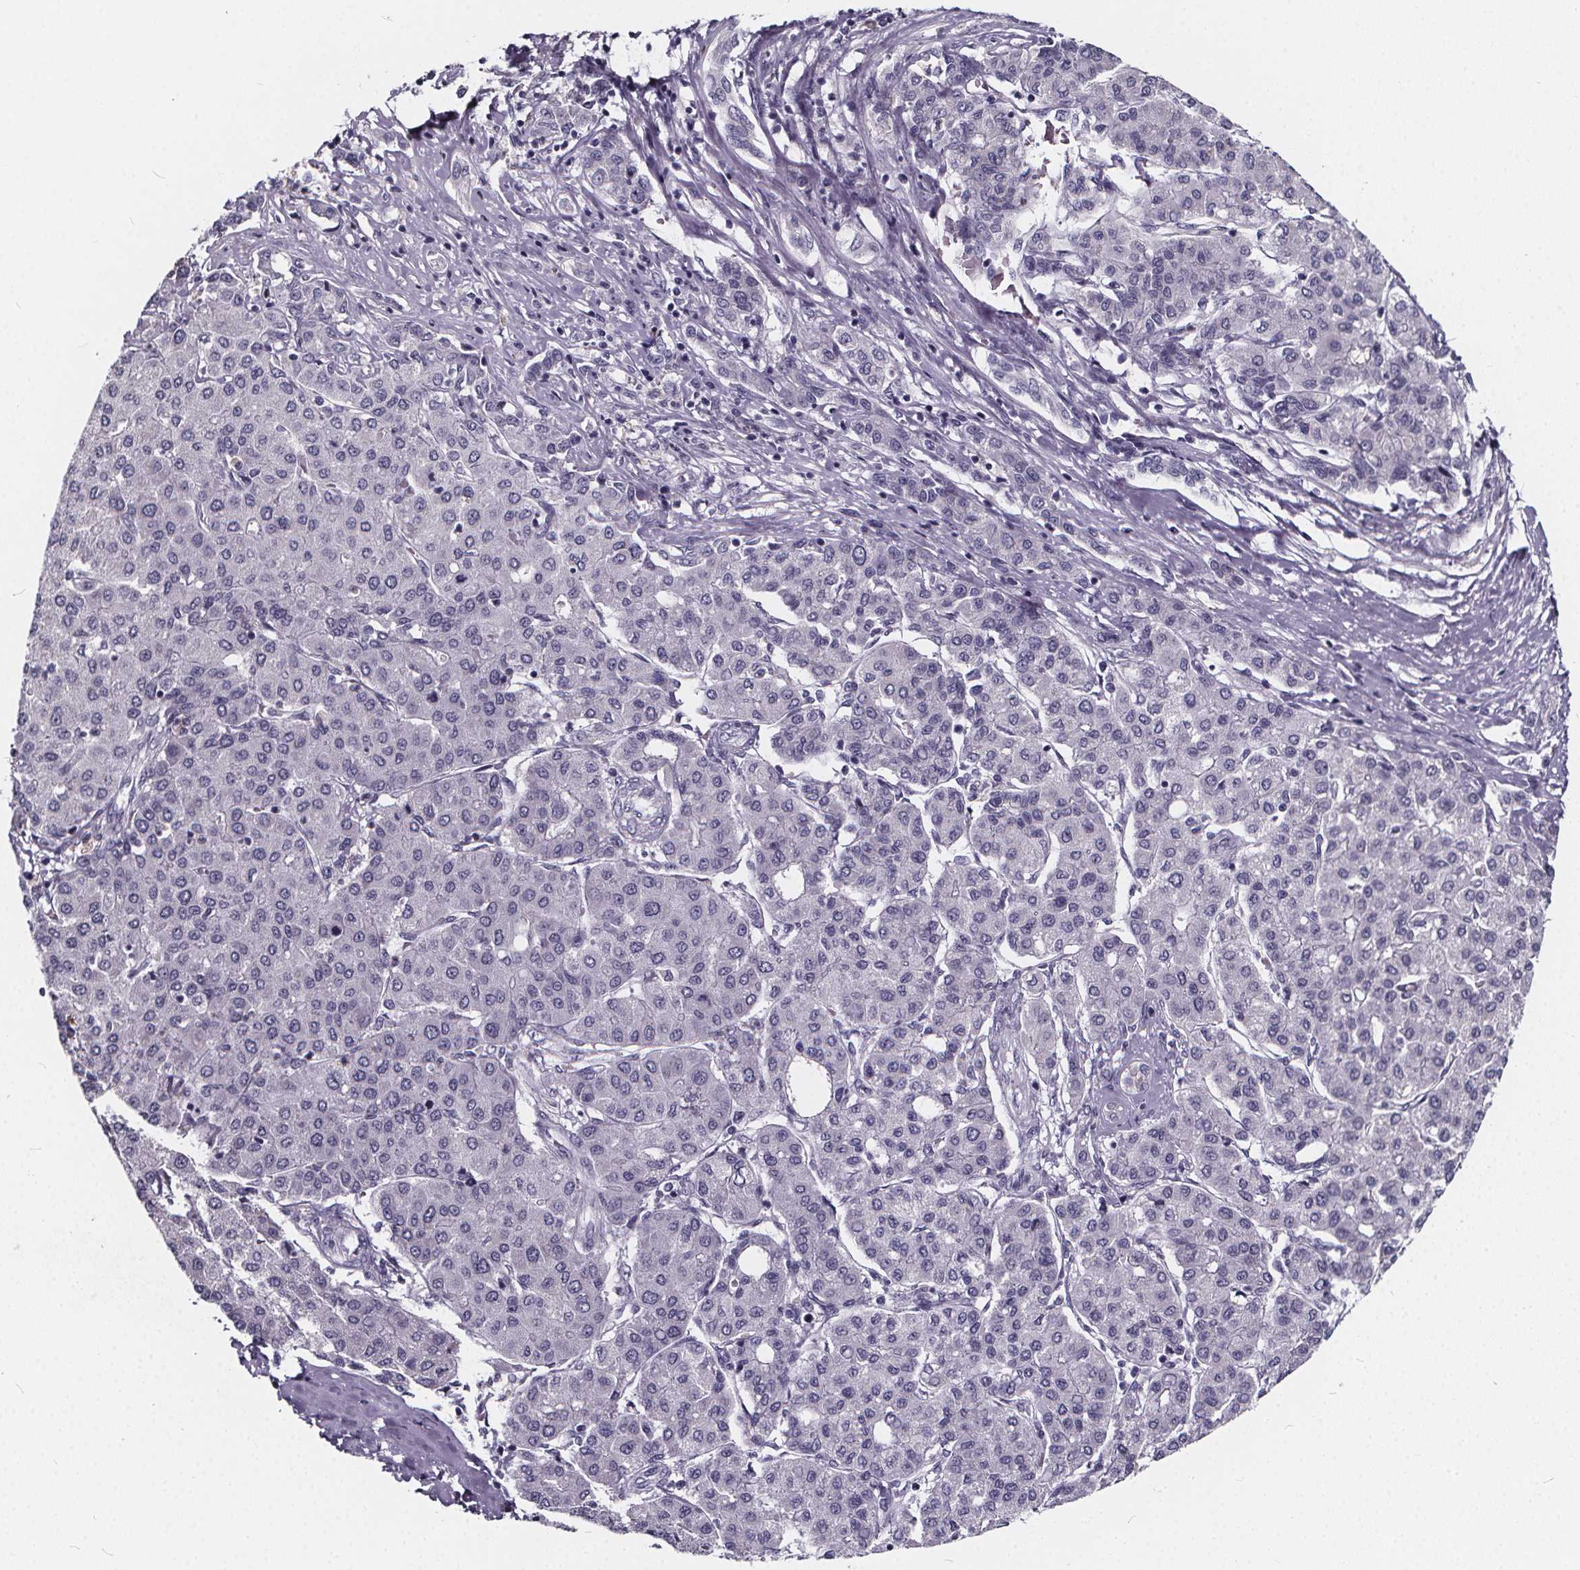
{"staining": {"intensity": "negative", "quantity": "none", "location": "none"}, "tissue": "liver cancer", "cell_type": "Tumor cells", "image_type": "cancer", "snomed": [{"axis": "morphology", "description": "Carcinoma, Hepatocellular, NOS"}, {"axis": "topography", "description": "Liver"}], "caption": "An image of liver cancer stained for a protein displays no brown staining in tumor cells. Brightfield microscopy of immunohistochemistry stained with DAB (3,3'-diaminobenzidine) (brown) and hematoxylin (blue), captured at high magnification.", "gene": "SPEF2", "patient": {"sex": "male", "age": 65}}